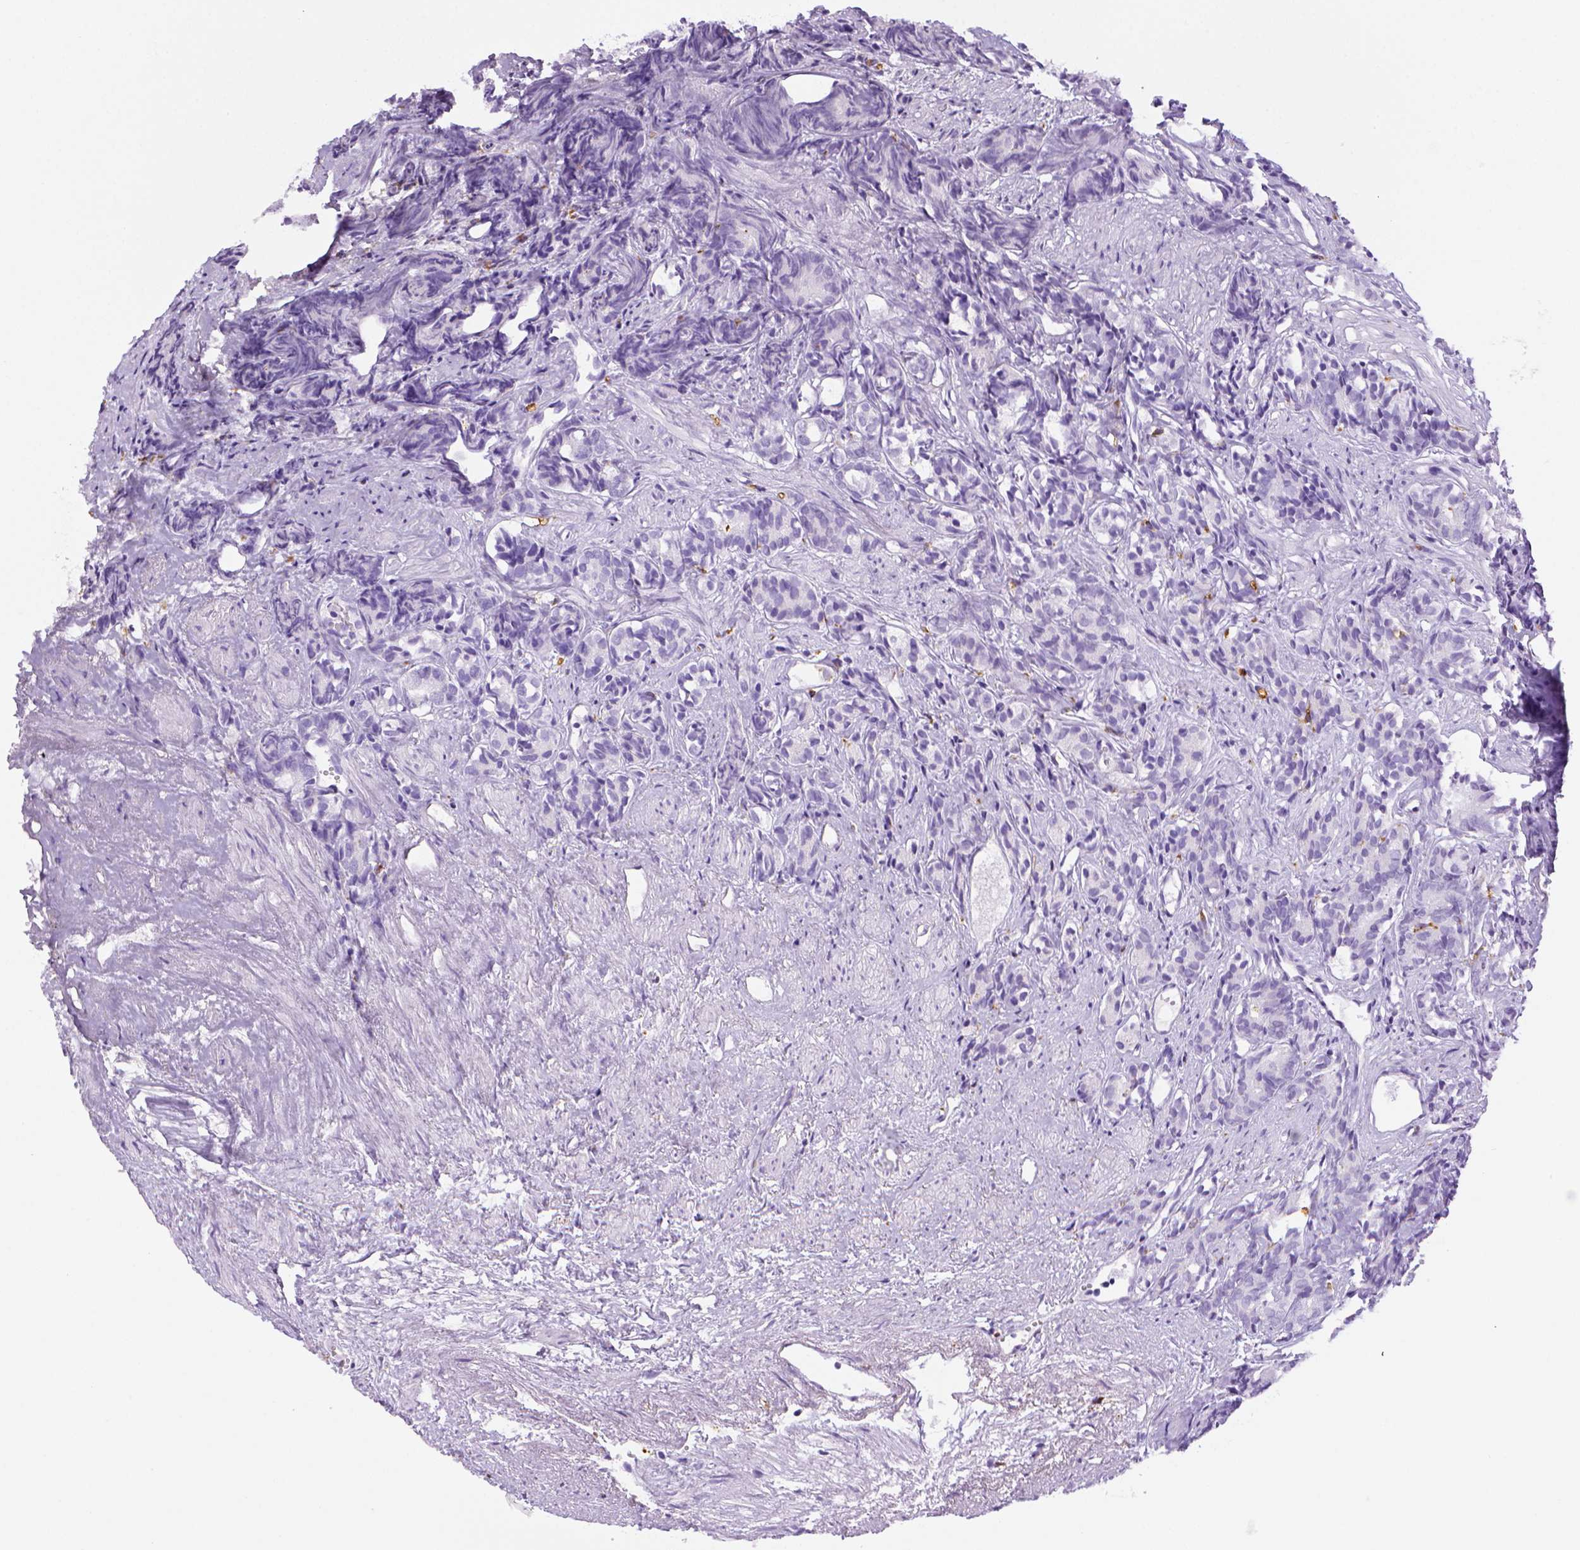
{"staining": {"intensity": "negative", "quantity": "none", "location": "none"}, "tissue": "prostate cancer", "cell_type": "Tumor cells", "image_type": "cancer", "snomed": [{"axis": "morphology", "description": "Adenocarcinoma, High grade"}, {"axis": "topography", "description": "Prostate"}], "caption": "Photomicrograph shows no significant protein expression in tumor cells of prostate cancer. Nuclei are stained in blue.", "gene": "CD68", "patient": {"sex": "male", "age": 84}}